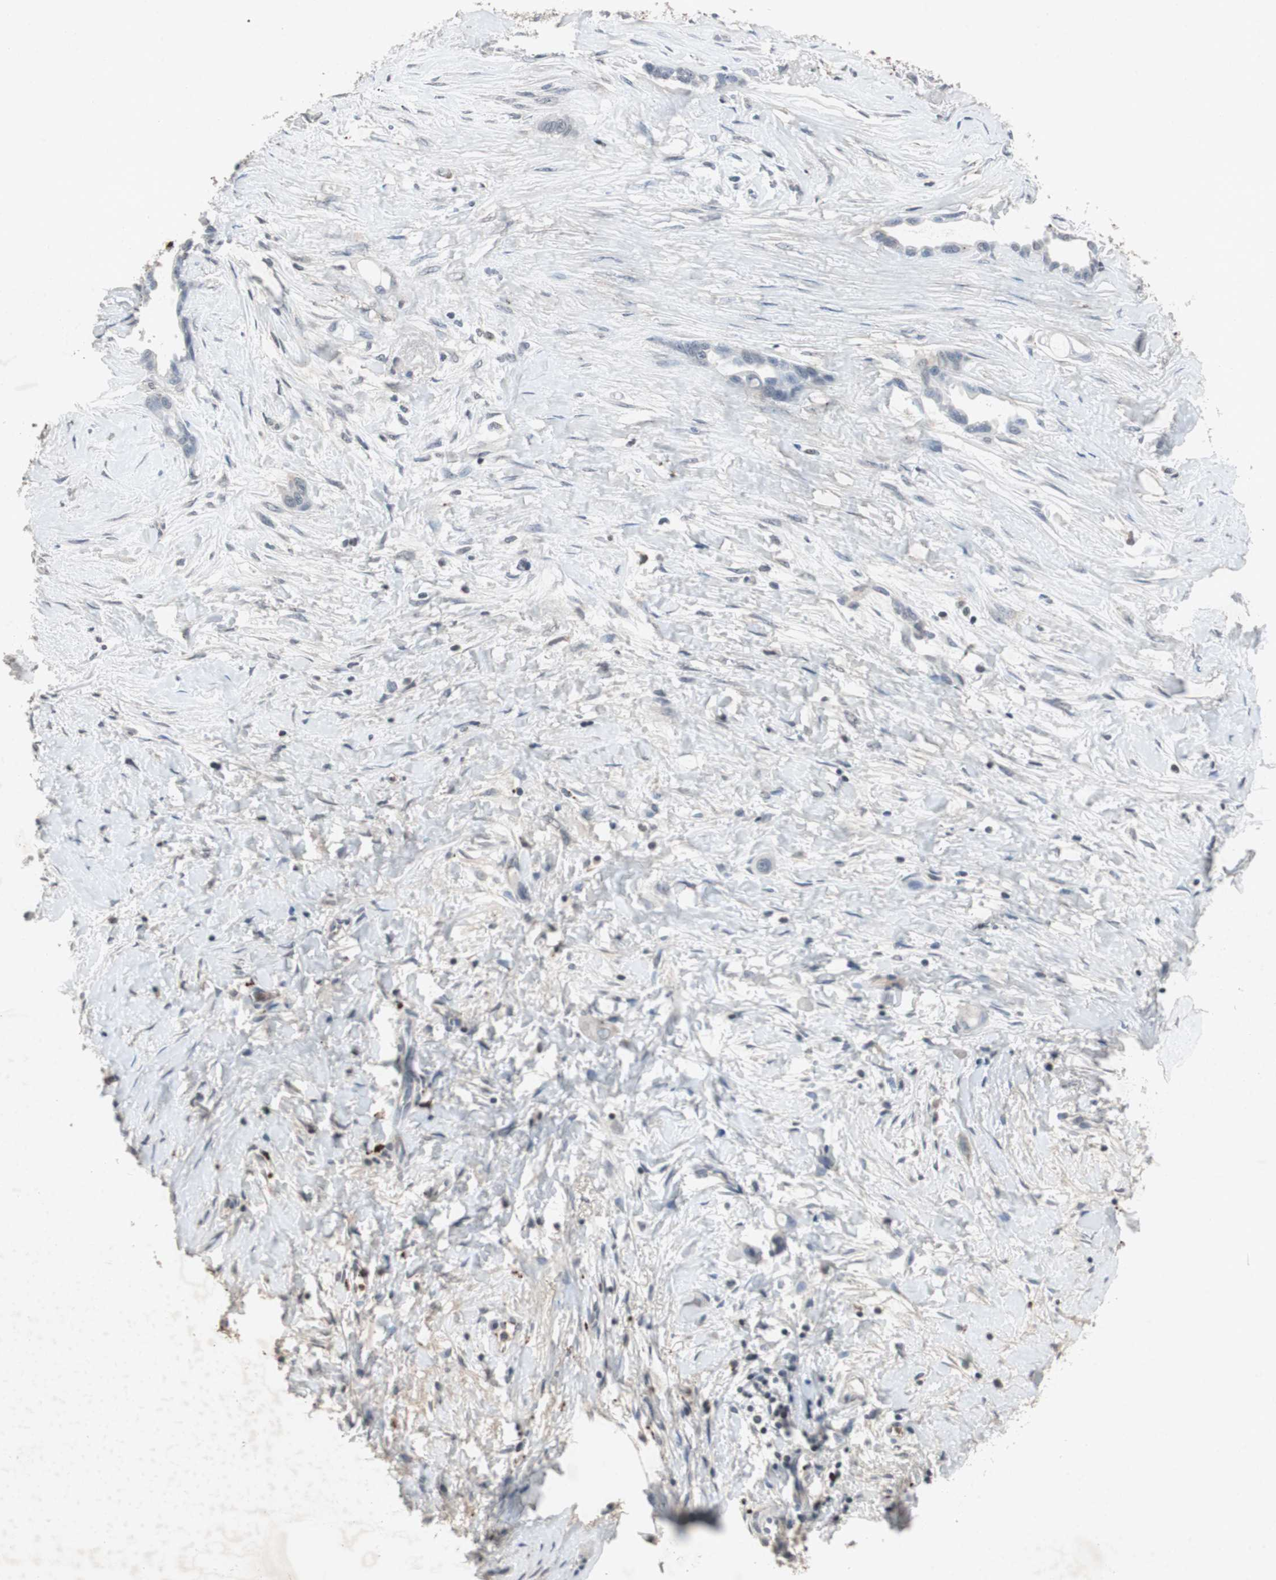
{"staining": {"intensity": "negative", "quantity": "none", "location": "none"}, "tissue": "liver cancer", "cell_type": "Tumor cells", "image_type": "cancer", "snomed": [{"axis": "morphology", "description": "Cholangiocarcinoma"}, {"axis": "topography", "description": "Liver"}], "caption": "This image is of liver cancer stained with IHC to label a protein in brown with the nuclei are counter-stained blue. There is no staining in tumor cells.", "gene": "ADNP2", "patient": {"sex": "female", "age": 65}}